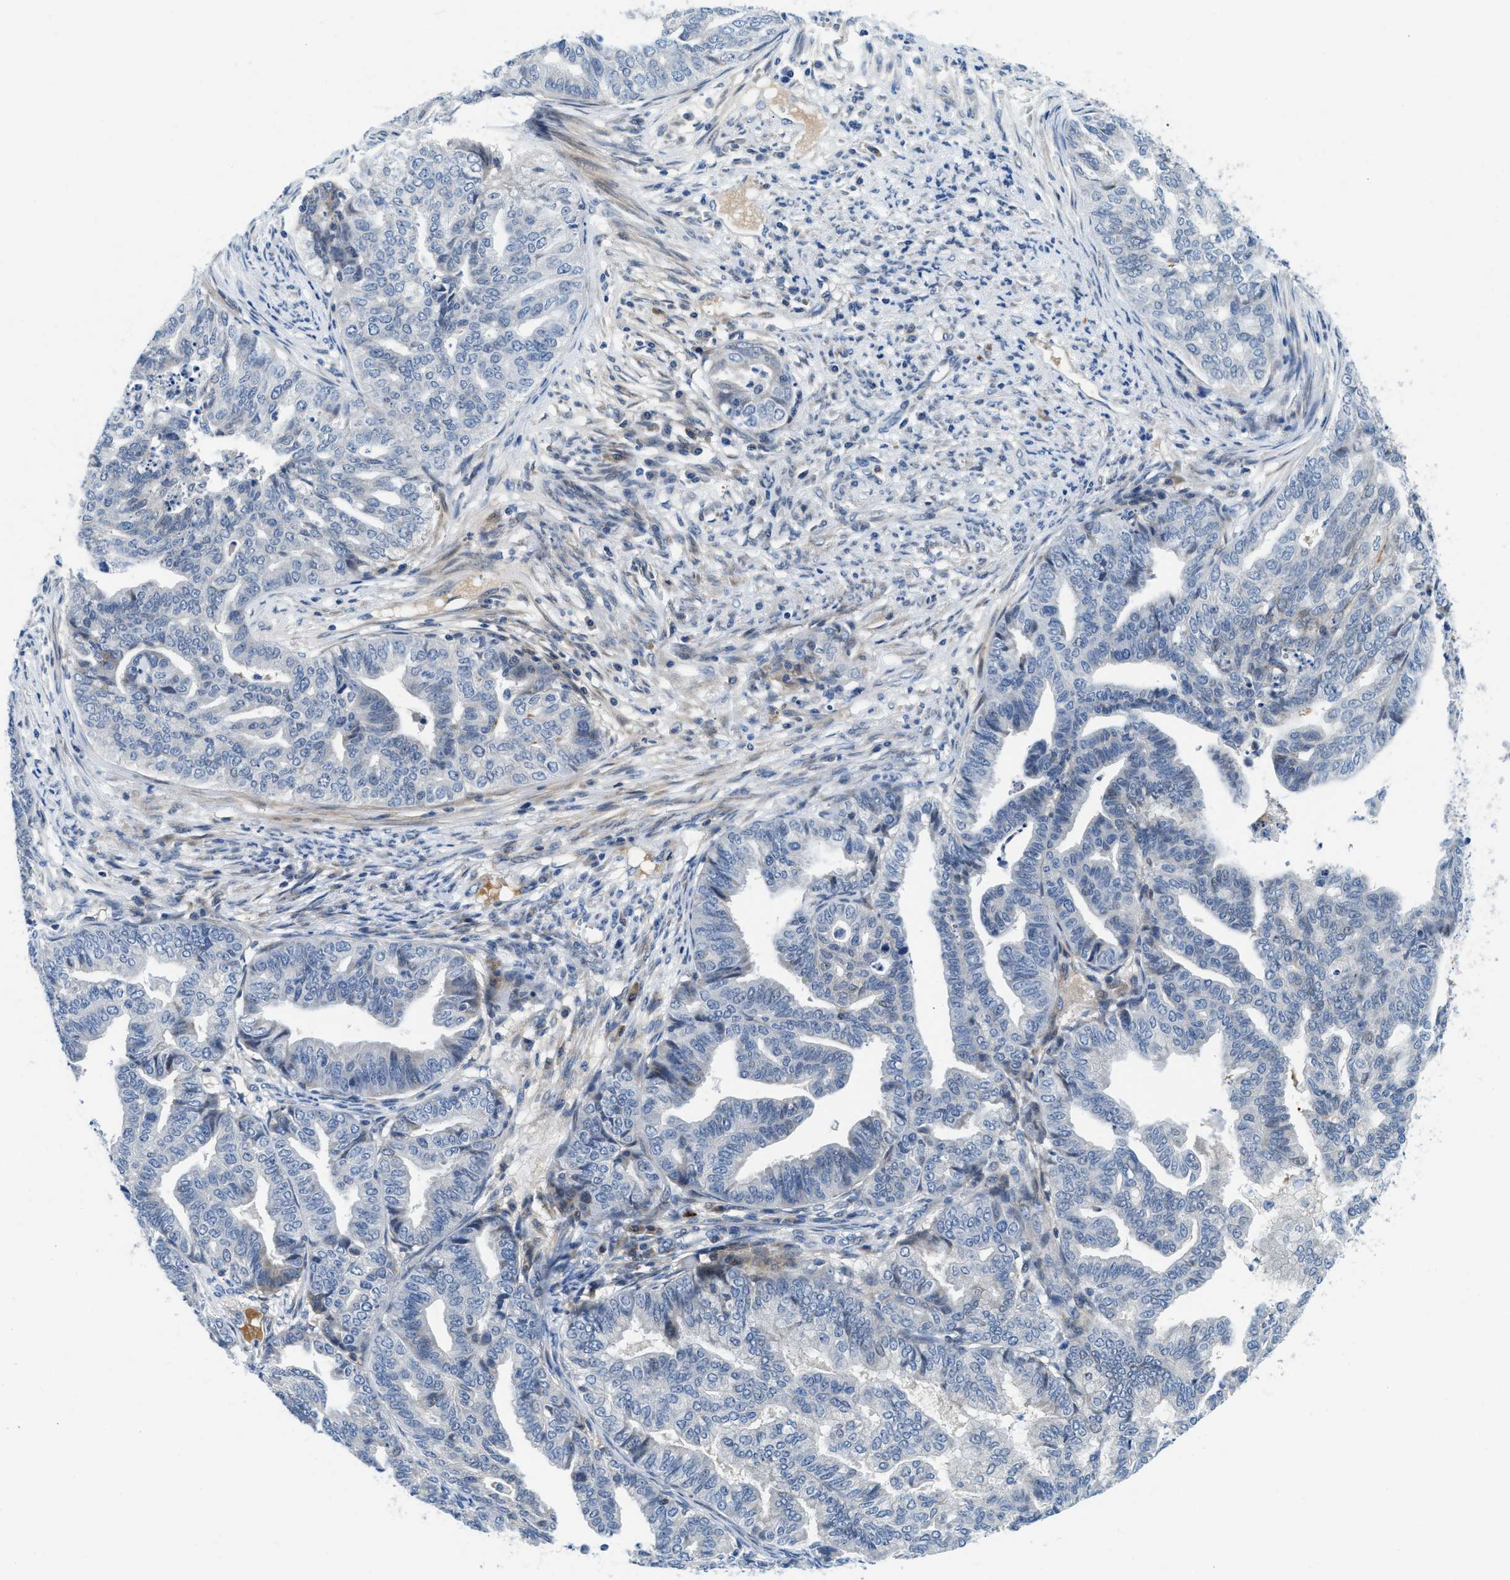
{"staining": {"intensity": "negative", "quantity": "none", "location": "none"}, "tissue": "endometrial cancer", "cell_type": "Tumor cells", "image_type": "cancer", "snomed": [{"axis": "morphology", "description": "Adenocarcinoma, NOS"}, {"axis": "topography", "description": "Endometrium"}], "caption": "Micrograph shows no protein positivity in tumor cells of endometrial cancer tissue.", "gene": "CFB", "patient": {"sex": "female", "age": 79}}